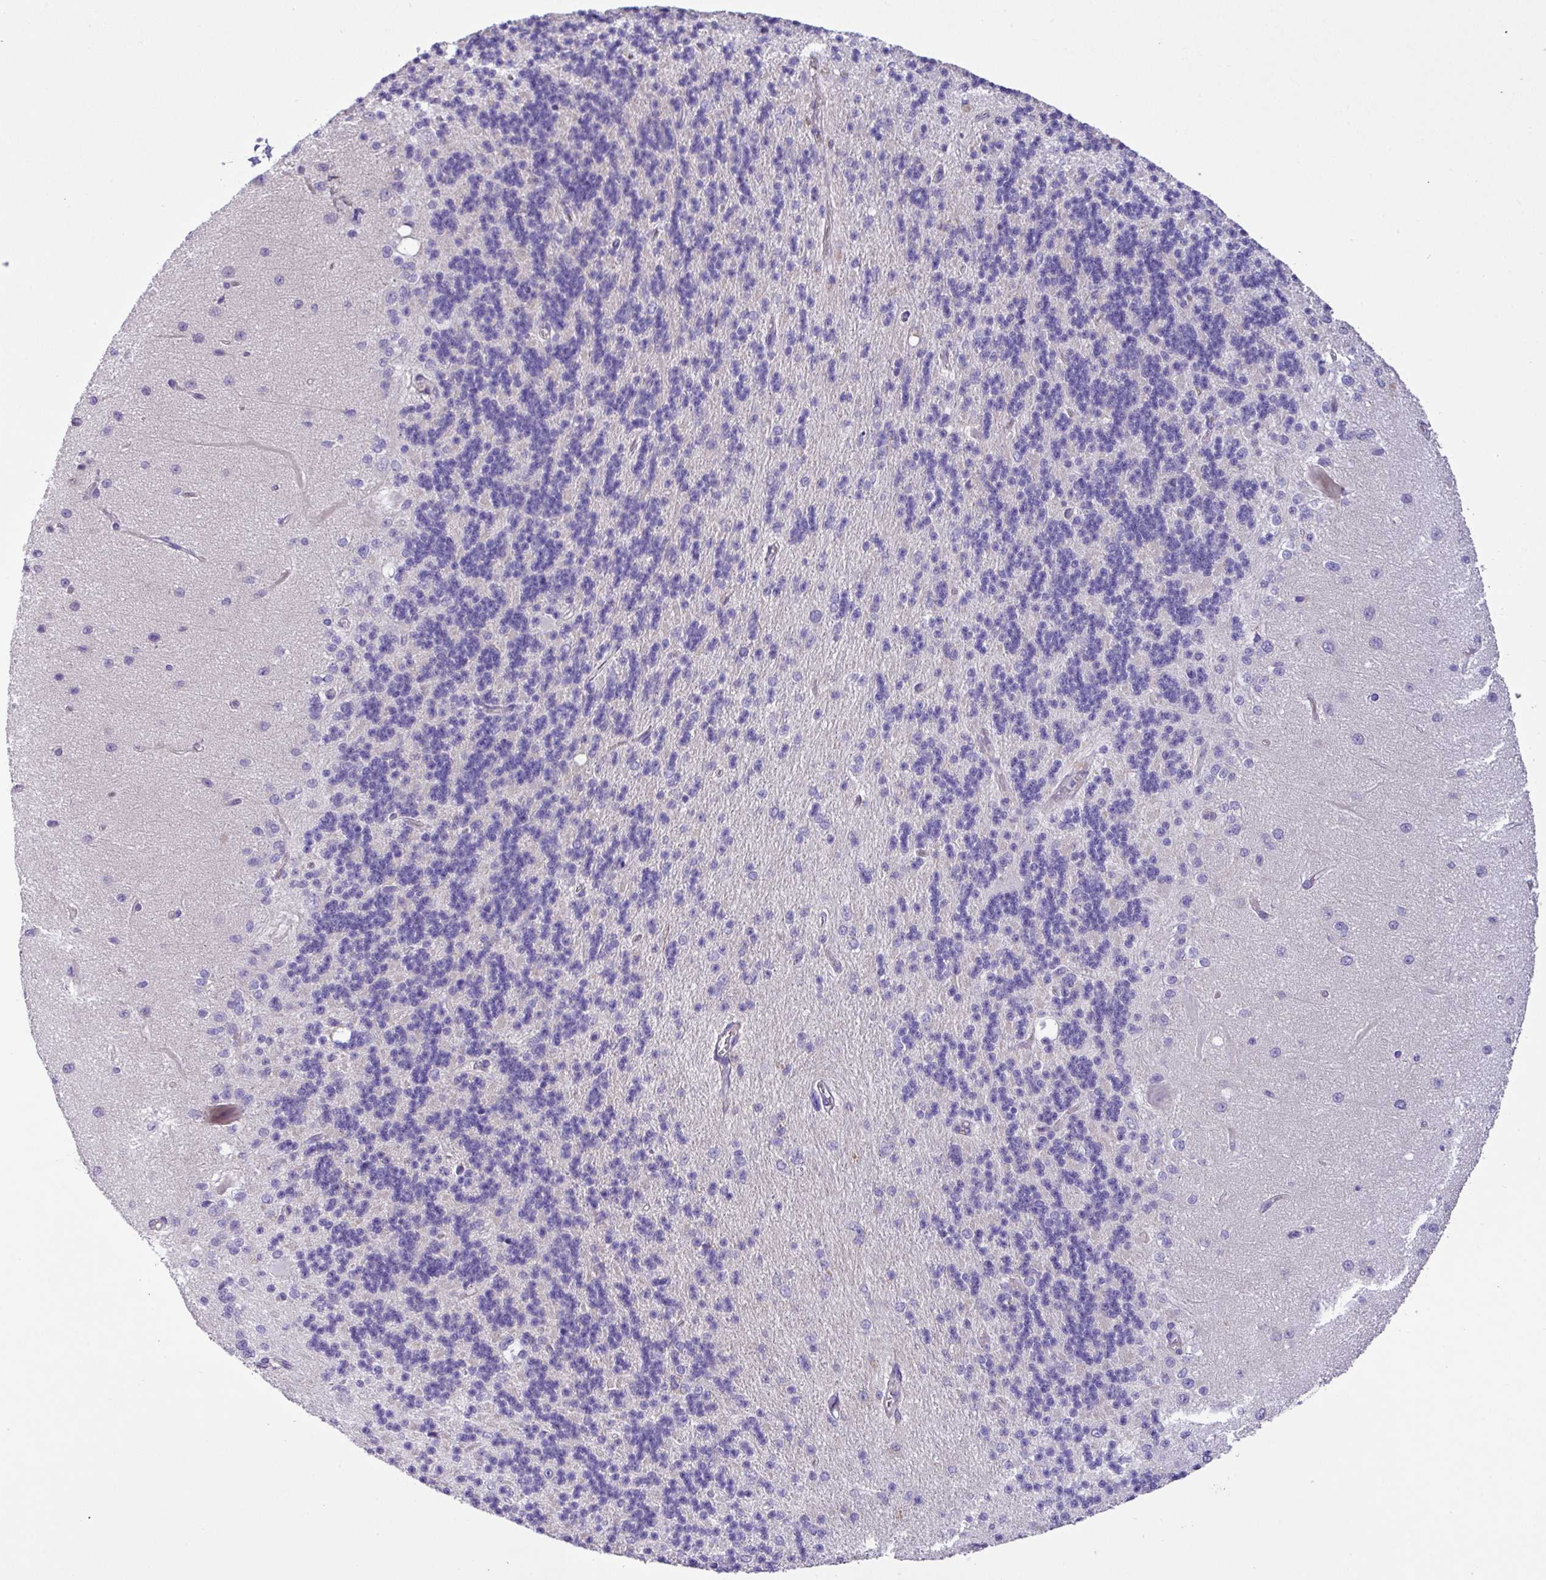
{"staining": {"intensity": "negative", "quantity": "none", "location": "none"}, "tissue": "cerebellum", "cell_type": "Cells in granular layer", "image_type": "normal", "snomed": [{"axis": "morphology", "description": "Normal tissue, NOS"}, {"axis": "topography", "description": "Cerebellum"}], "caption": "IHC micrograph of benign cerebellum: cerebellum stained with DAB (3,3'-diaminobenzidine) reveals no significant protein positivity in cells in granular layer. (Stains: DAB immunohistochemistry (IHC) with hematoxylin counter stain, Microscopy: brightfield microscopy at high magnification).", "gene": "MRM2", "patient": {"sex": "female", "age": 29}}